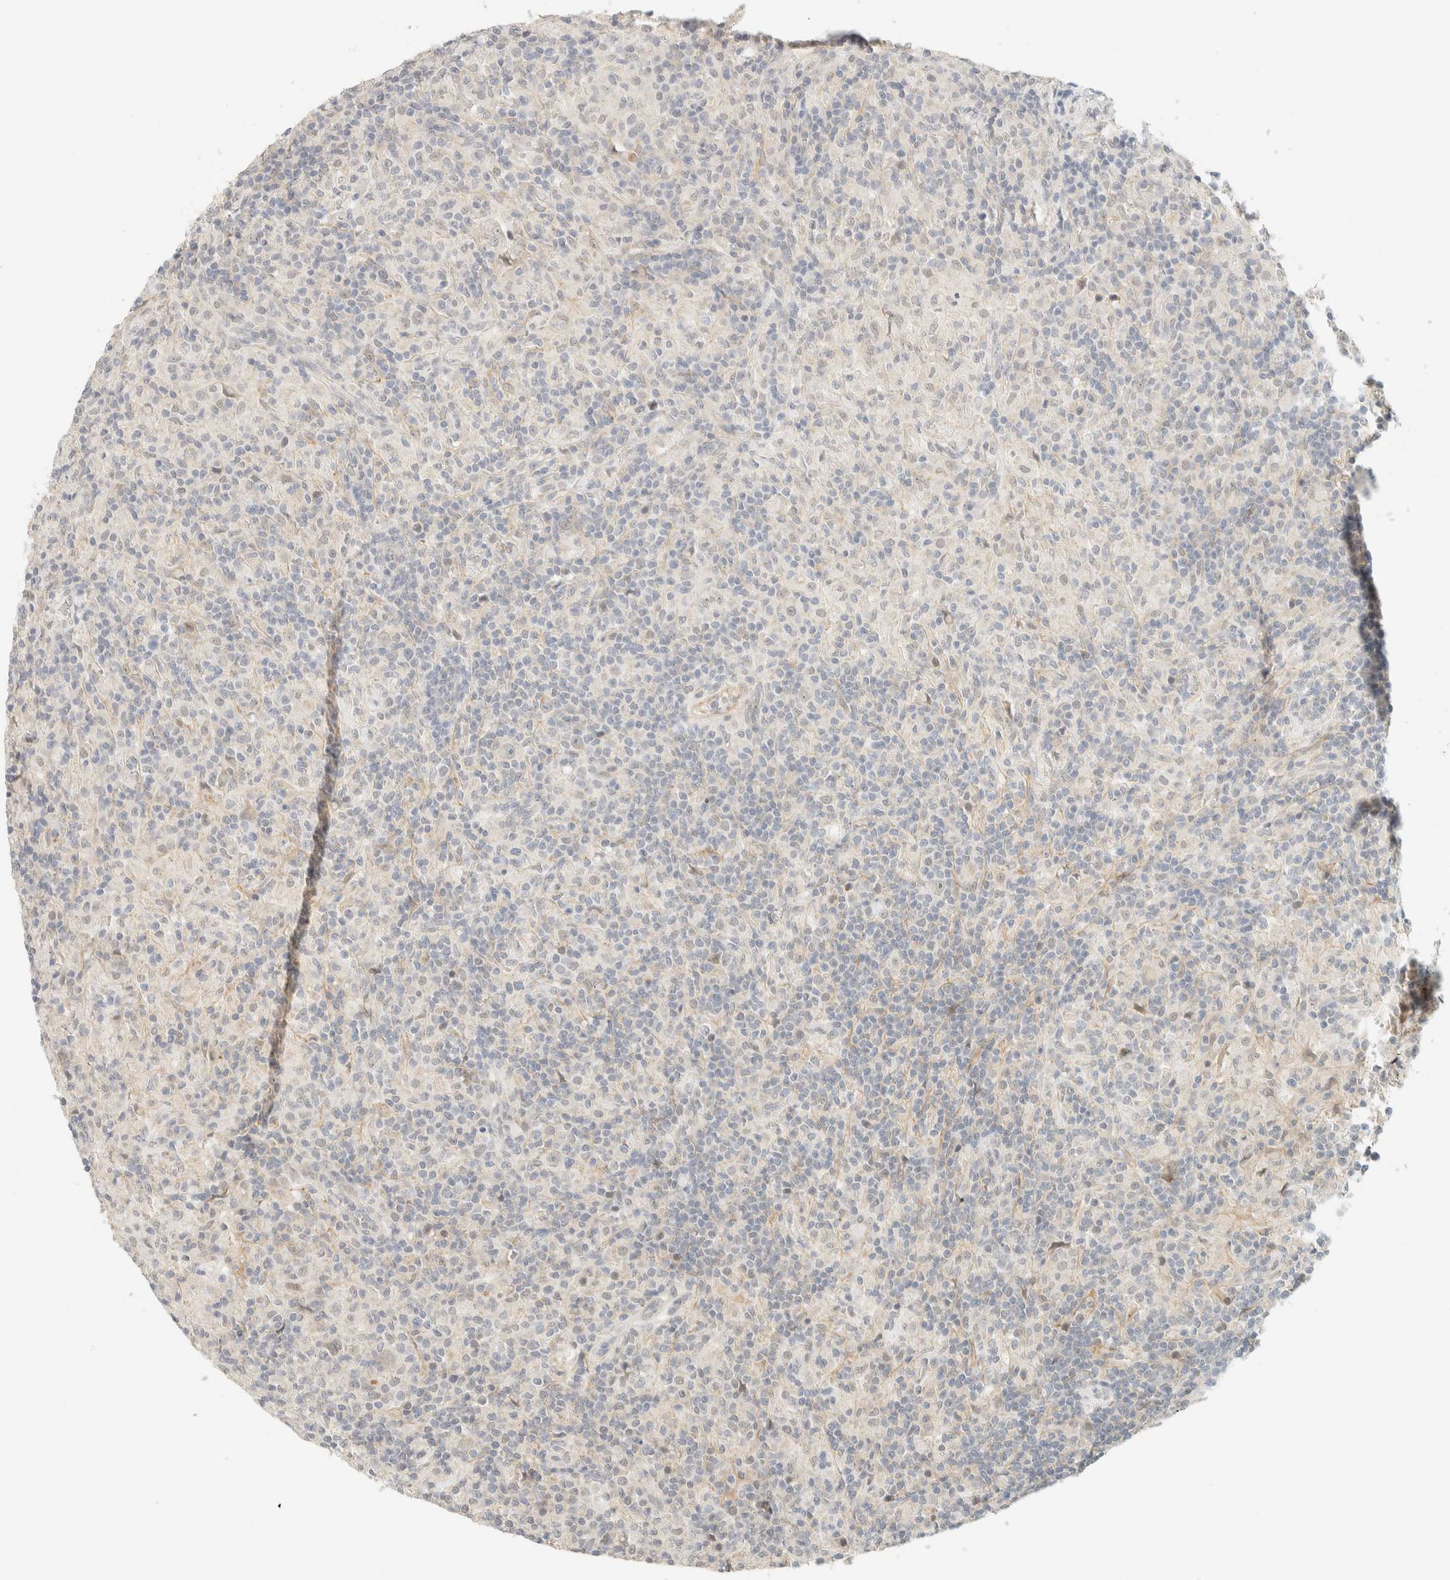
{"staining": {"intensity": "negative", "quantity": "none", "location": "none"}, "tissue": "lymphoma", "cell_type": "Tumor cells", "image_type": "cancer", "snomed": [{"axis": "morphology", "description": "Hodgkin's disease, NOS"}, {"axis": "topography", "description": "Lymph node"}], "caption": "Tumor cells show no significant protein positivity in Hodgkin's disease. (DAB immunohistochemistry with hematoxylin counter stain).", "gene": "TNK1", "patient": {"sex": "male", "age": 70}}